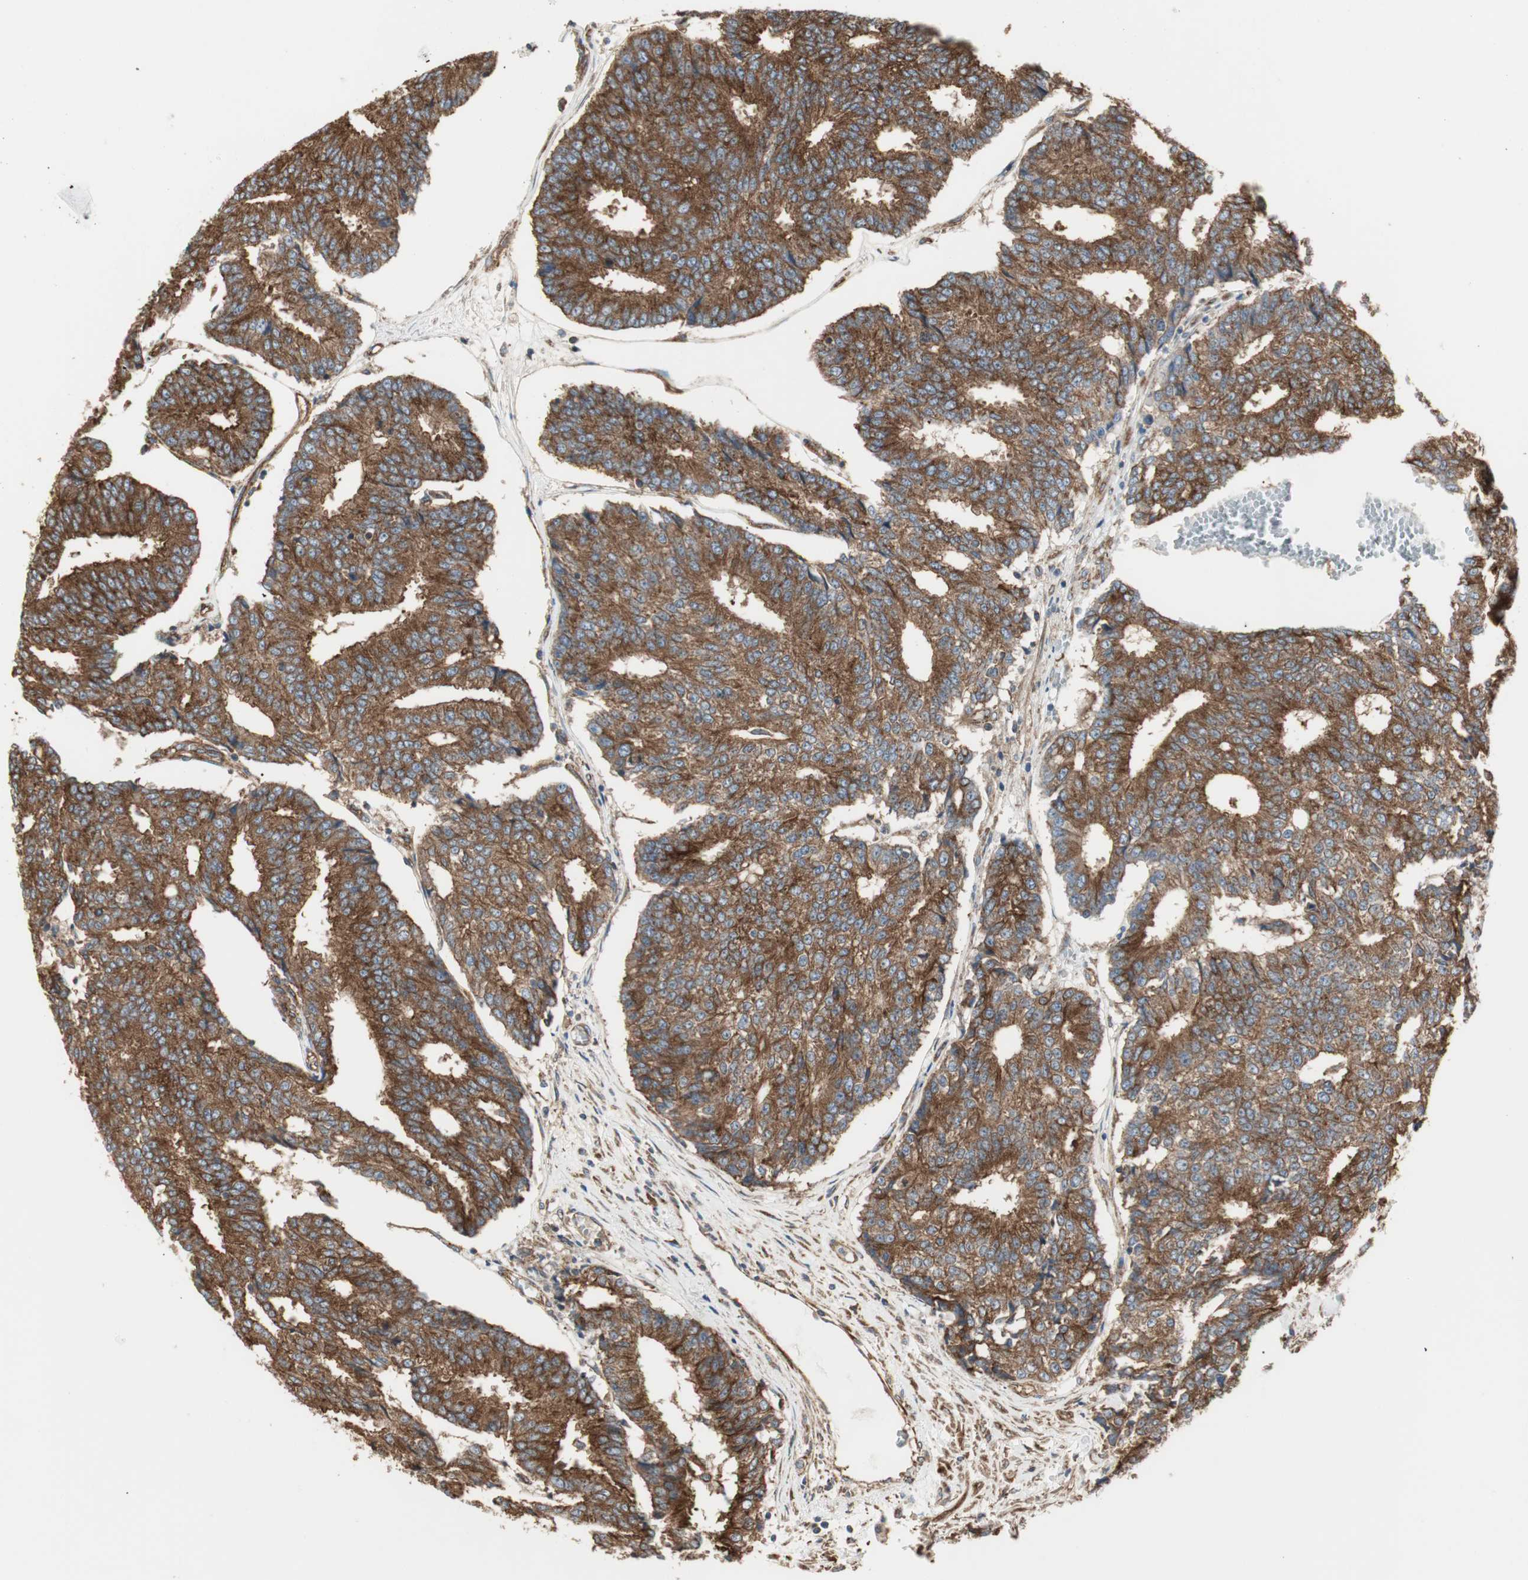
{"staining": {"intensity": "strong", "quantity": ">75%", "location": "cytoplasmic/membranous"}, "tissue": "prostate cancer", "cell_type": "Tumor cells", "image_type": "cancer", "snomed": [{"axis": "morphology", "description": "Adenocarcinoma, High grade"}, {"axis": "topography", "description": "Prostate"}], "caption": "The histopathology image reveals immunohistochemical staining of adenocarcinoma (high-grade) (prostate). There is strong cytoplasmic/membranous expression is seen in approximately >75% of tumor cells.", "gene": "H6PD", "patient": {"sex": "male", "age": 55}}